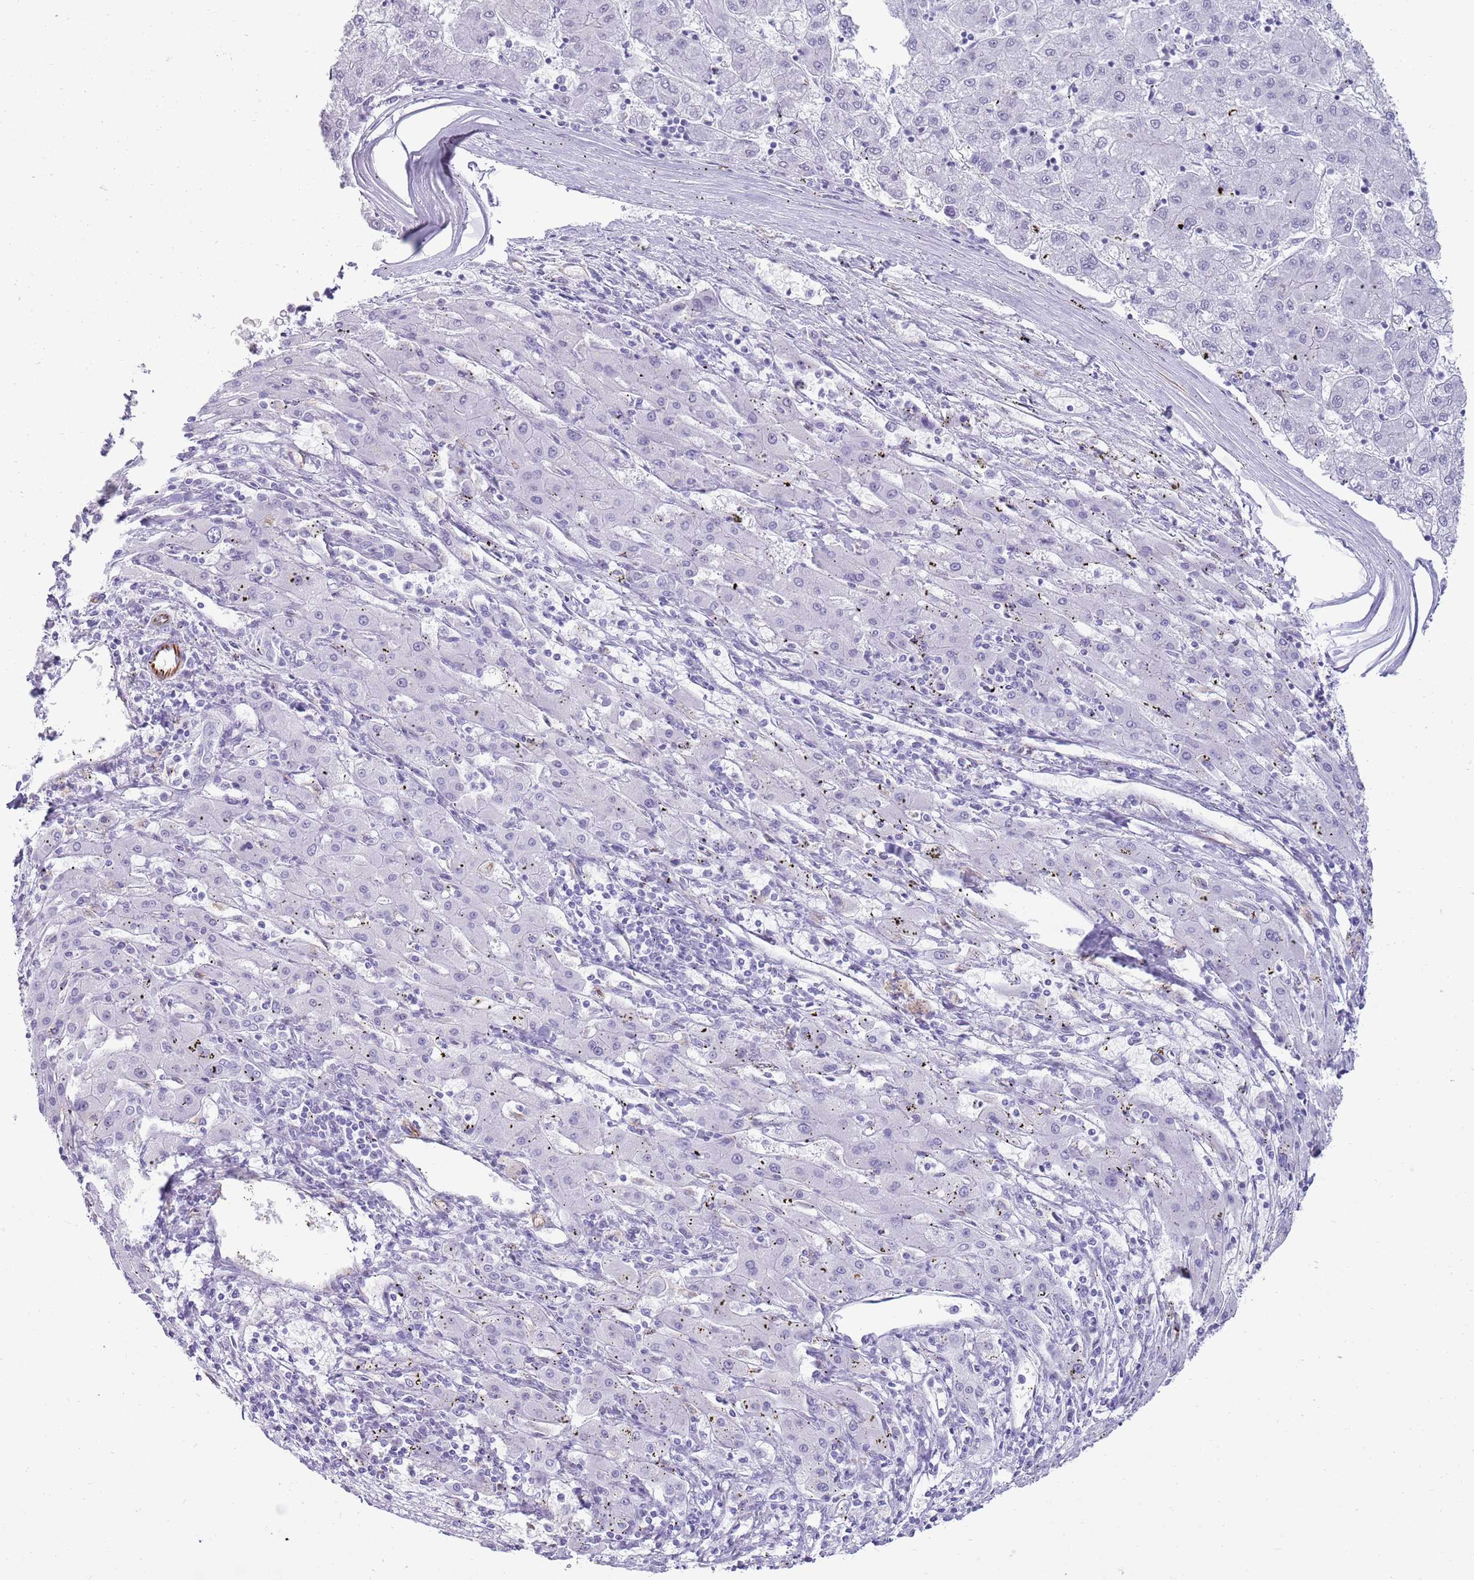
{"staining": {"intensity": "negative", "quantity": "none", "location": "none"}, "tissue": "liver cancer", "cell_type": "Tumor cells", "image_type": "cancer", "snomed": [{"axis": "morphology", "description": "Carcinoma, Hepatocellular, NOS"}, {"axis": "topography", "description": "Liver"}], "caption": "An immunohistochemistry histopathology image of liver cancer (hepatocellular carcinoma) is shown. There is no staining in tumor cells of liver cancer (hepatocellular carcinoma).", "gene": "NBPF3", "patient": {"sex": "male", "age": 72}}